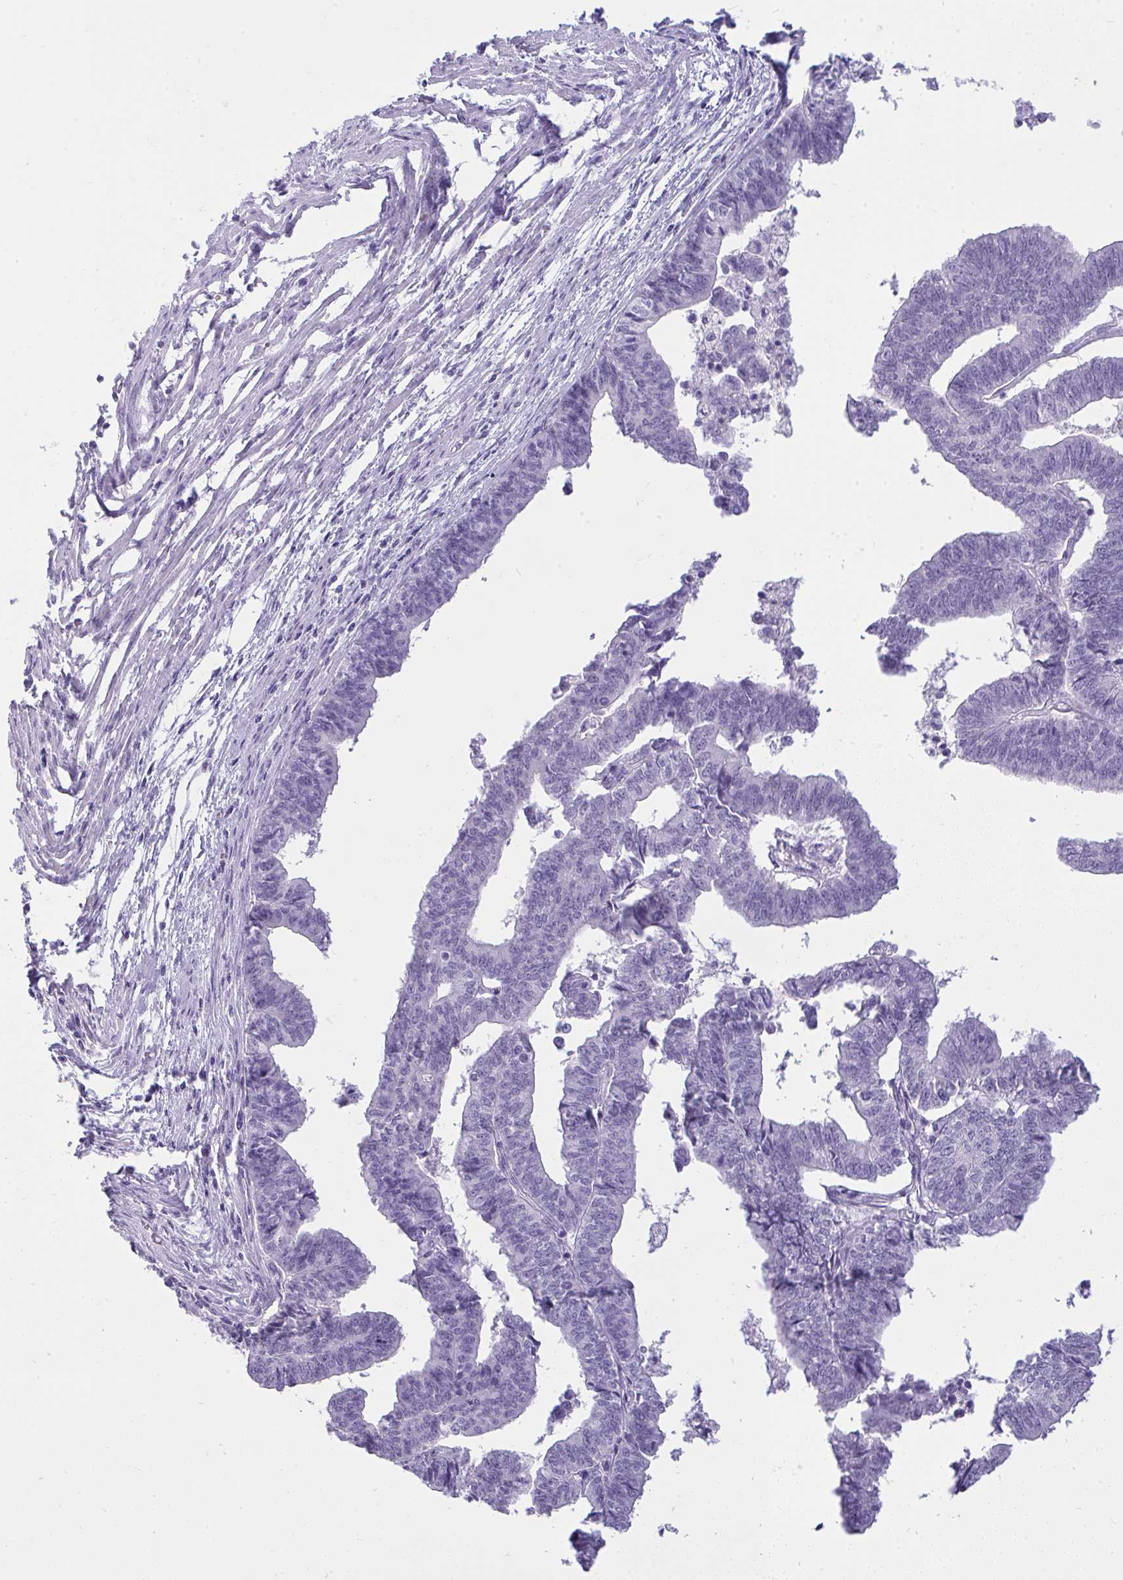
{"staining": {"intensity": "negative", "quantity": "none", "location": "none"}, "tissue": "endometrial cancer", "cell_type": "Tumor cells", "image_type": "cancer", "snomed": [{"axis": "morphology", "description": "Adenocarcinoma, NOS"}, {"axis": "topography", "description": "Endometrium"}], "caption": "Tumor cells are negative for protein expression in human endometrial adenocarcinoma.", "gene": "PRM2", "patient": {"sex": "female", "age": 65}}